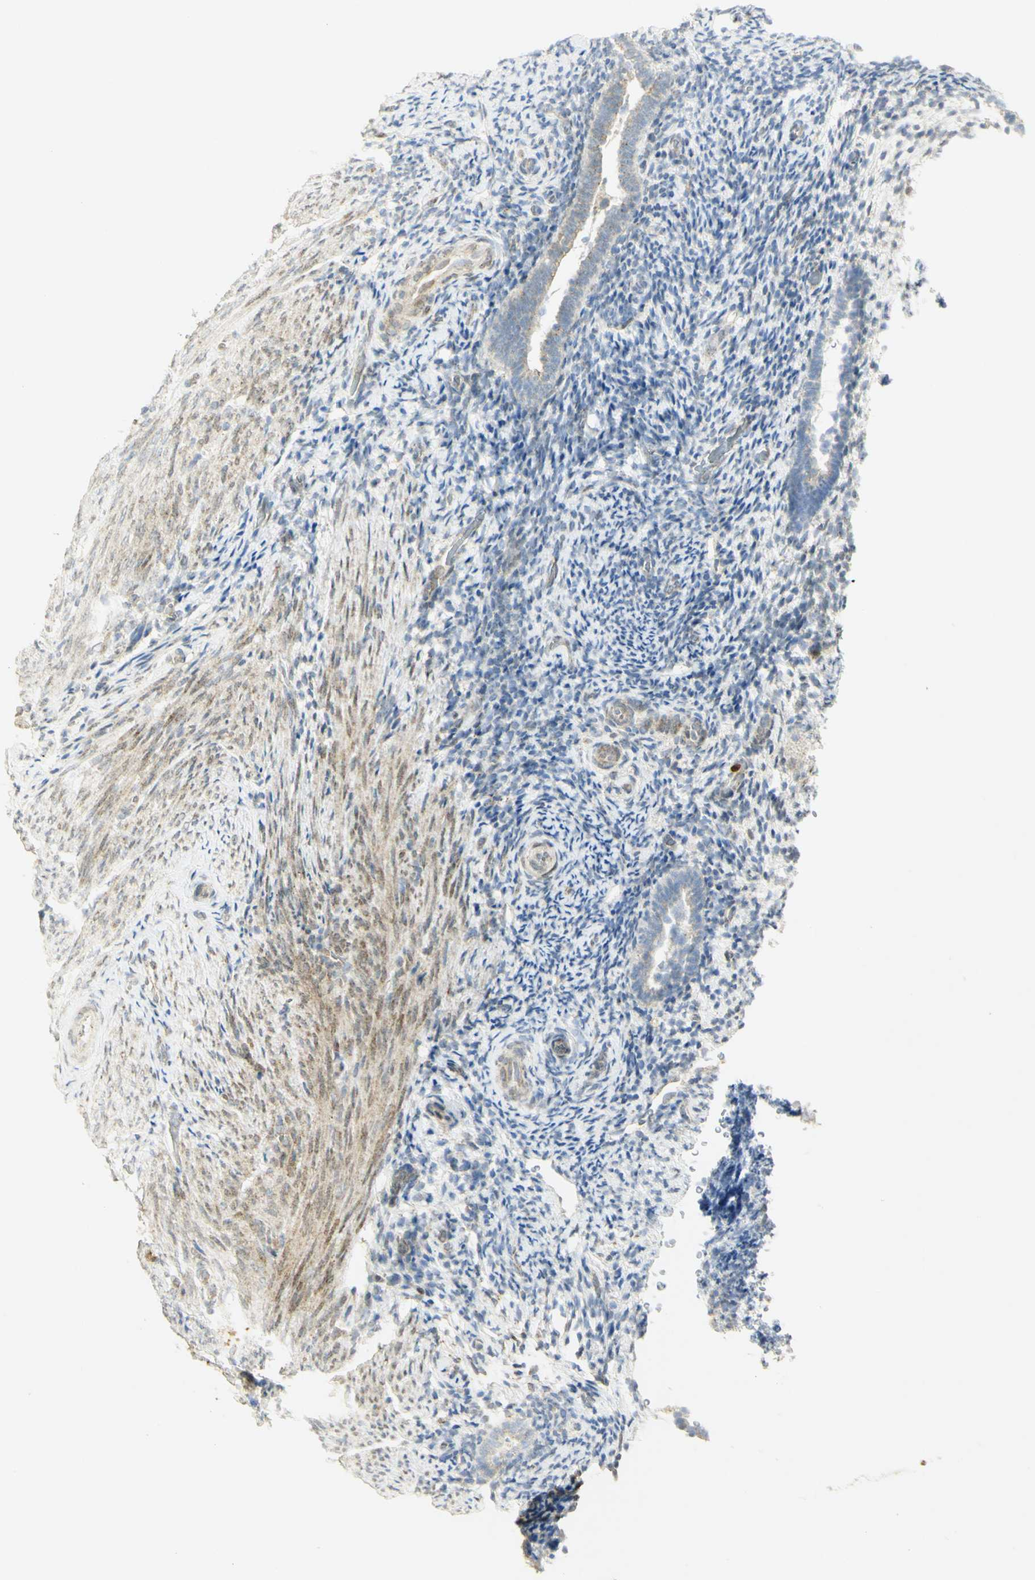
{"staining": {"intensity": "weak", "quantity": "<25%", "location": "nuclear"}, "tissue": "endometrium", "cell_type": "Cells in endometrial stroma", "image_type": "normal", "snomed": [{"axis": "morphology", "description": "Normal tissue, NOS"}, {"axis": "topography", "description": "Endometrium"}], "caption": "Immunohistochemistry (IHC) micrograph of unremarkable human endometrium stained for a protein (brown), which exhibits no staining in cells in endometrial stroma. (Stains: DAB (3,3'-diaminobenzidine) immunohistochemistry with hematoxylin counter stain, Microscopy: brightfield microscopy at high magnification).", "gene": "E2F1", "patient": {"sex": "female", "age": 51}}